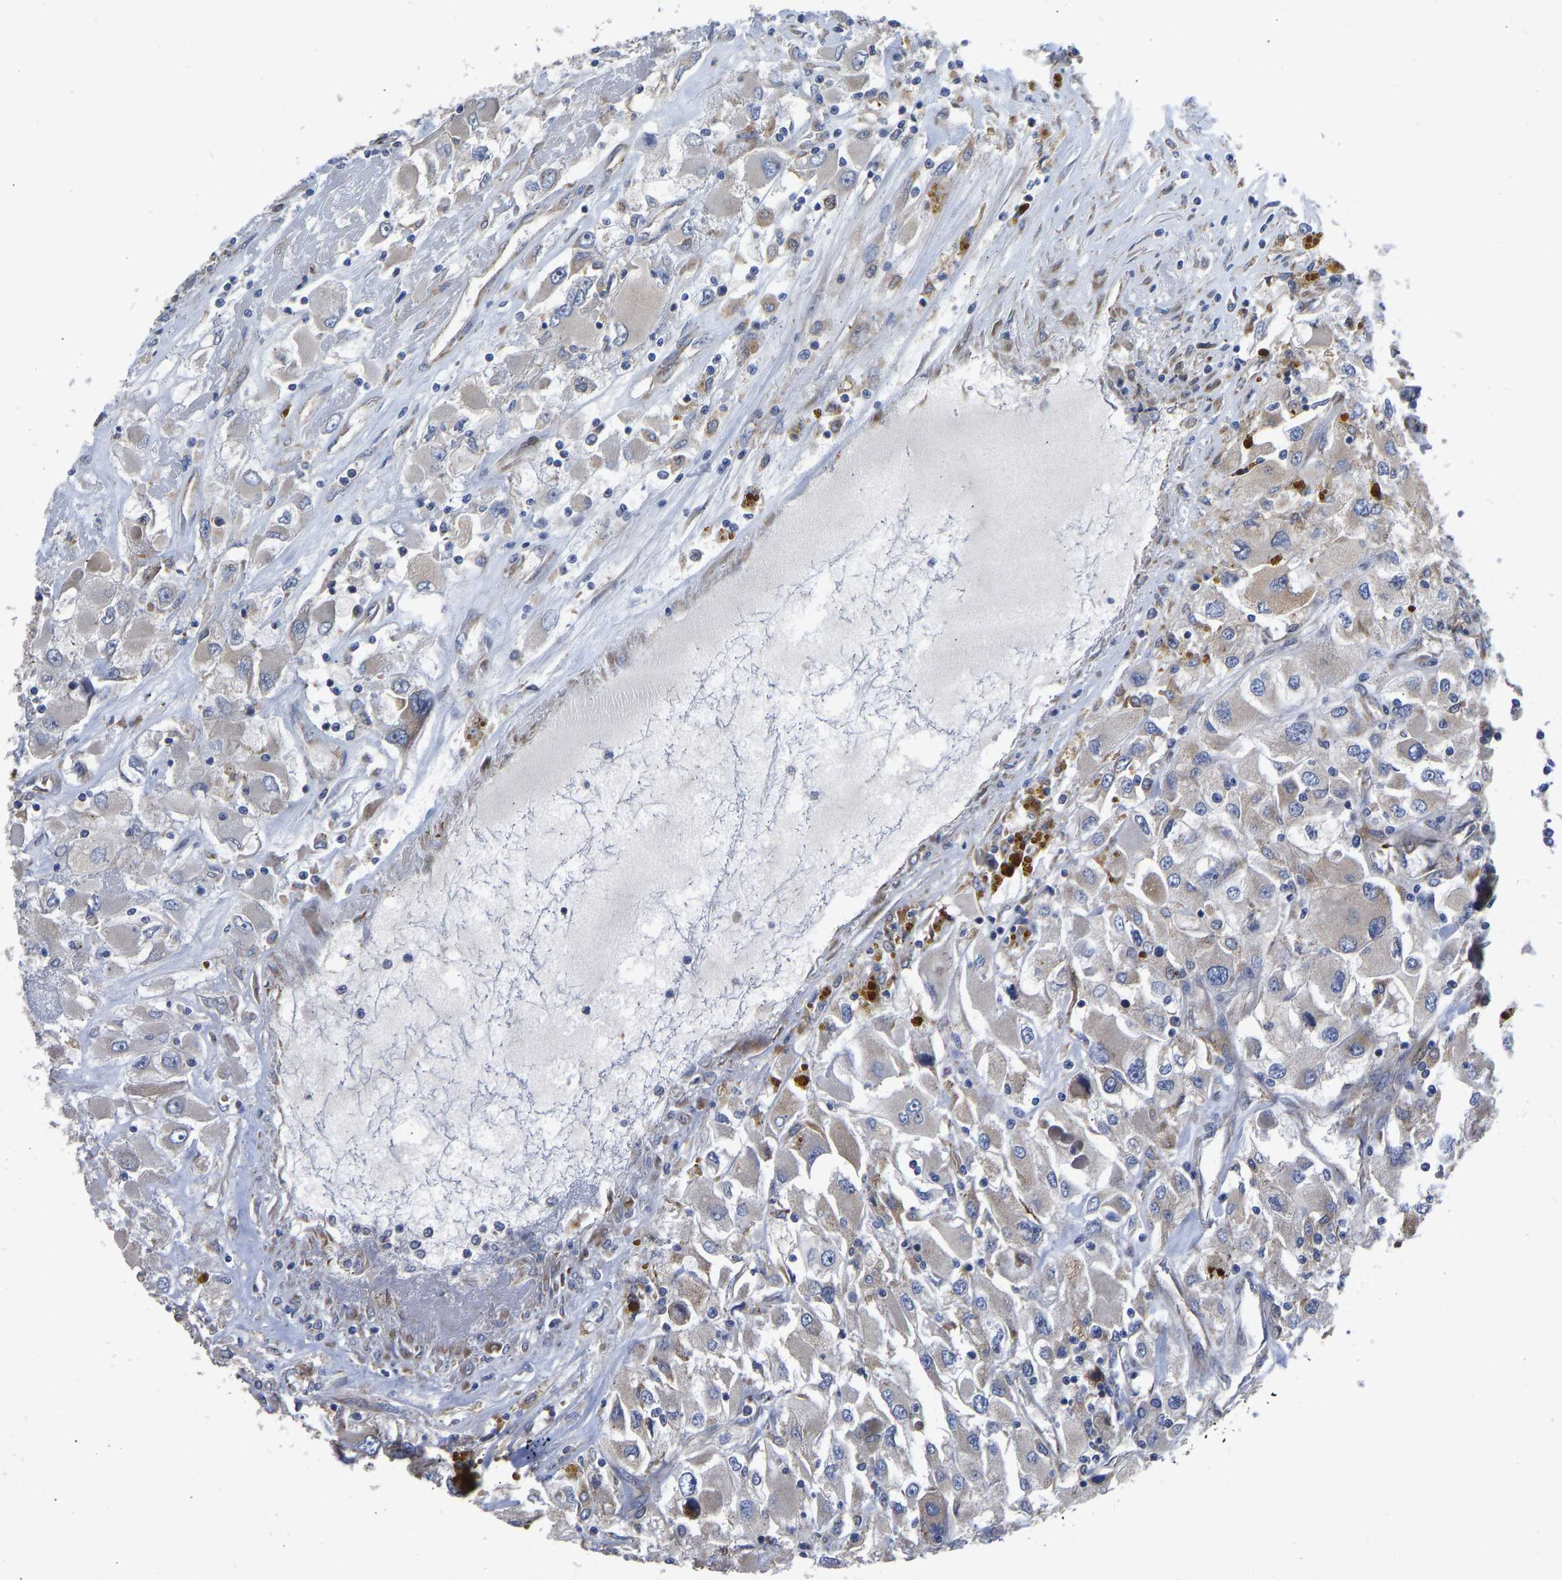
{"staining": {"intensity": "moderate", "quantity": "<25%", "location": "cytoplasmic/membranous"}, "tissue": "renal cancer", "cell_type": "Tumor cells", "image_type": "cancer", "snomed": [{"axis": "morphology", "description": "Adenocarcinoma, NOS"}, {"axis": "topography", "description": "Kidney"}], "caption": "Brown immunohistochemical staining in adenocarcinoma (renal) reveals moderate cytoplasmic/membranous expression in about <25% of tumor cells.", "gene": "TMEM38B", "patient": {"sex": "female", "age": 52}}